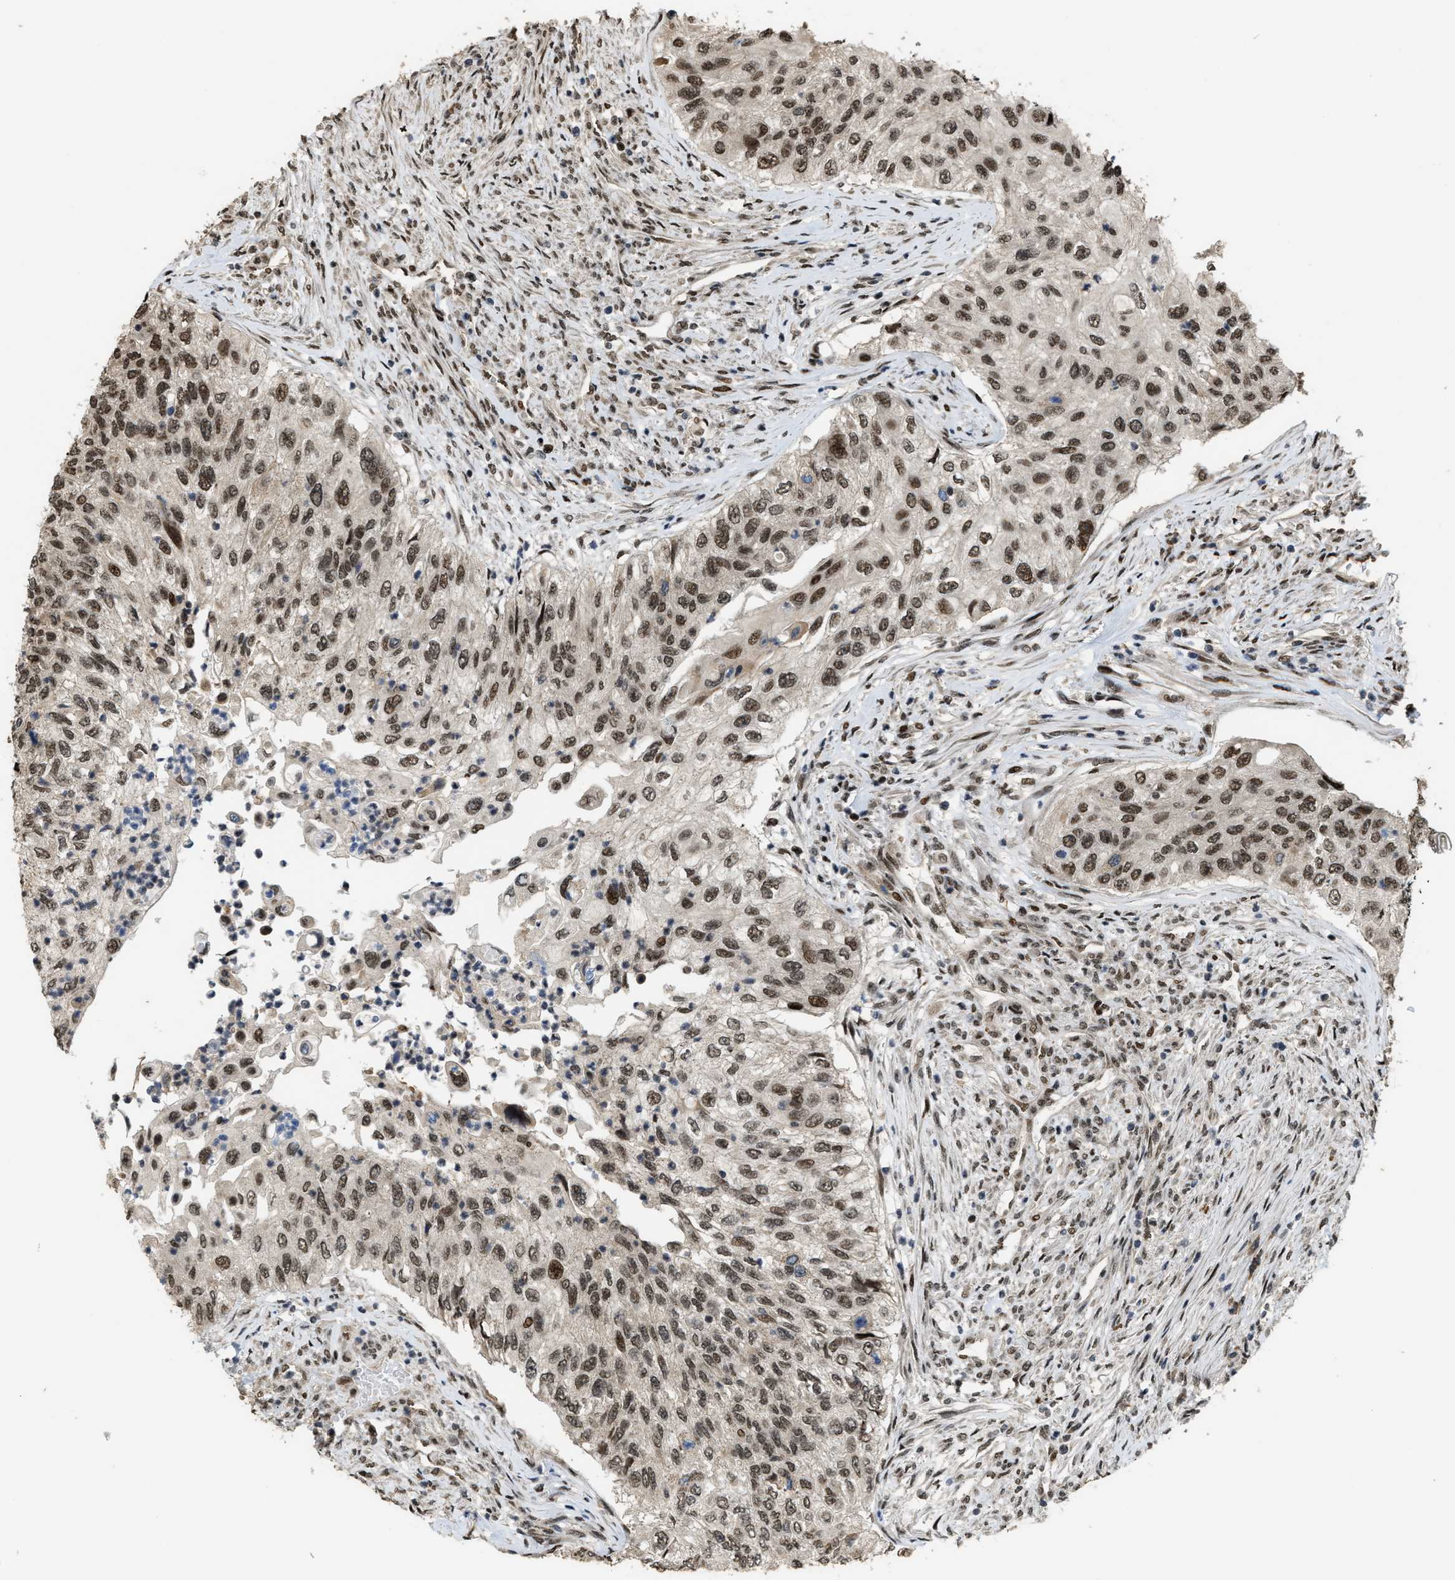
{"staining": {"intensity": "moderate", "quantity": ">75%", "location": "nuclear"}, "tissue": "urothelial cancer", "cell_type": "Tumor cells", "image_type": "cancer", "snomed": [{"axis": "morphology", "description": "Urothelial carcinoma, High grade"}, {"axis": "topography", "description": "Urinary bladder"}], "caption": "Human high-grade urothelial carcinoma stained with a protein marker displays moderate staining in tumor cells.", "gene": "SERTAD2", "patient": {"sex": "female", "age": 60}}